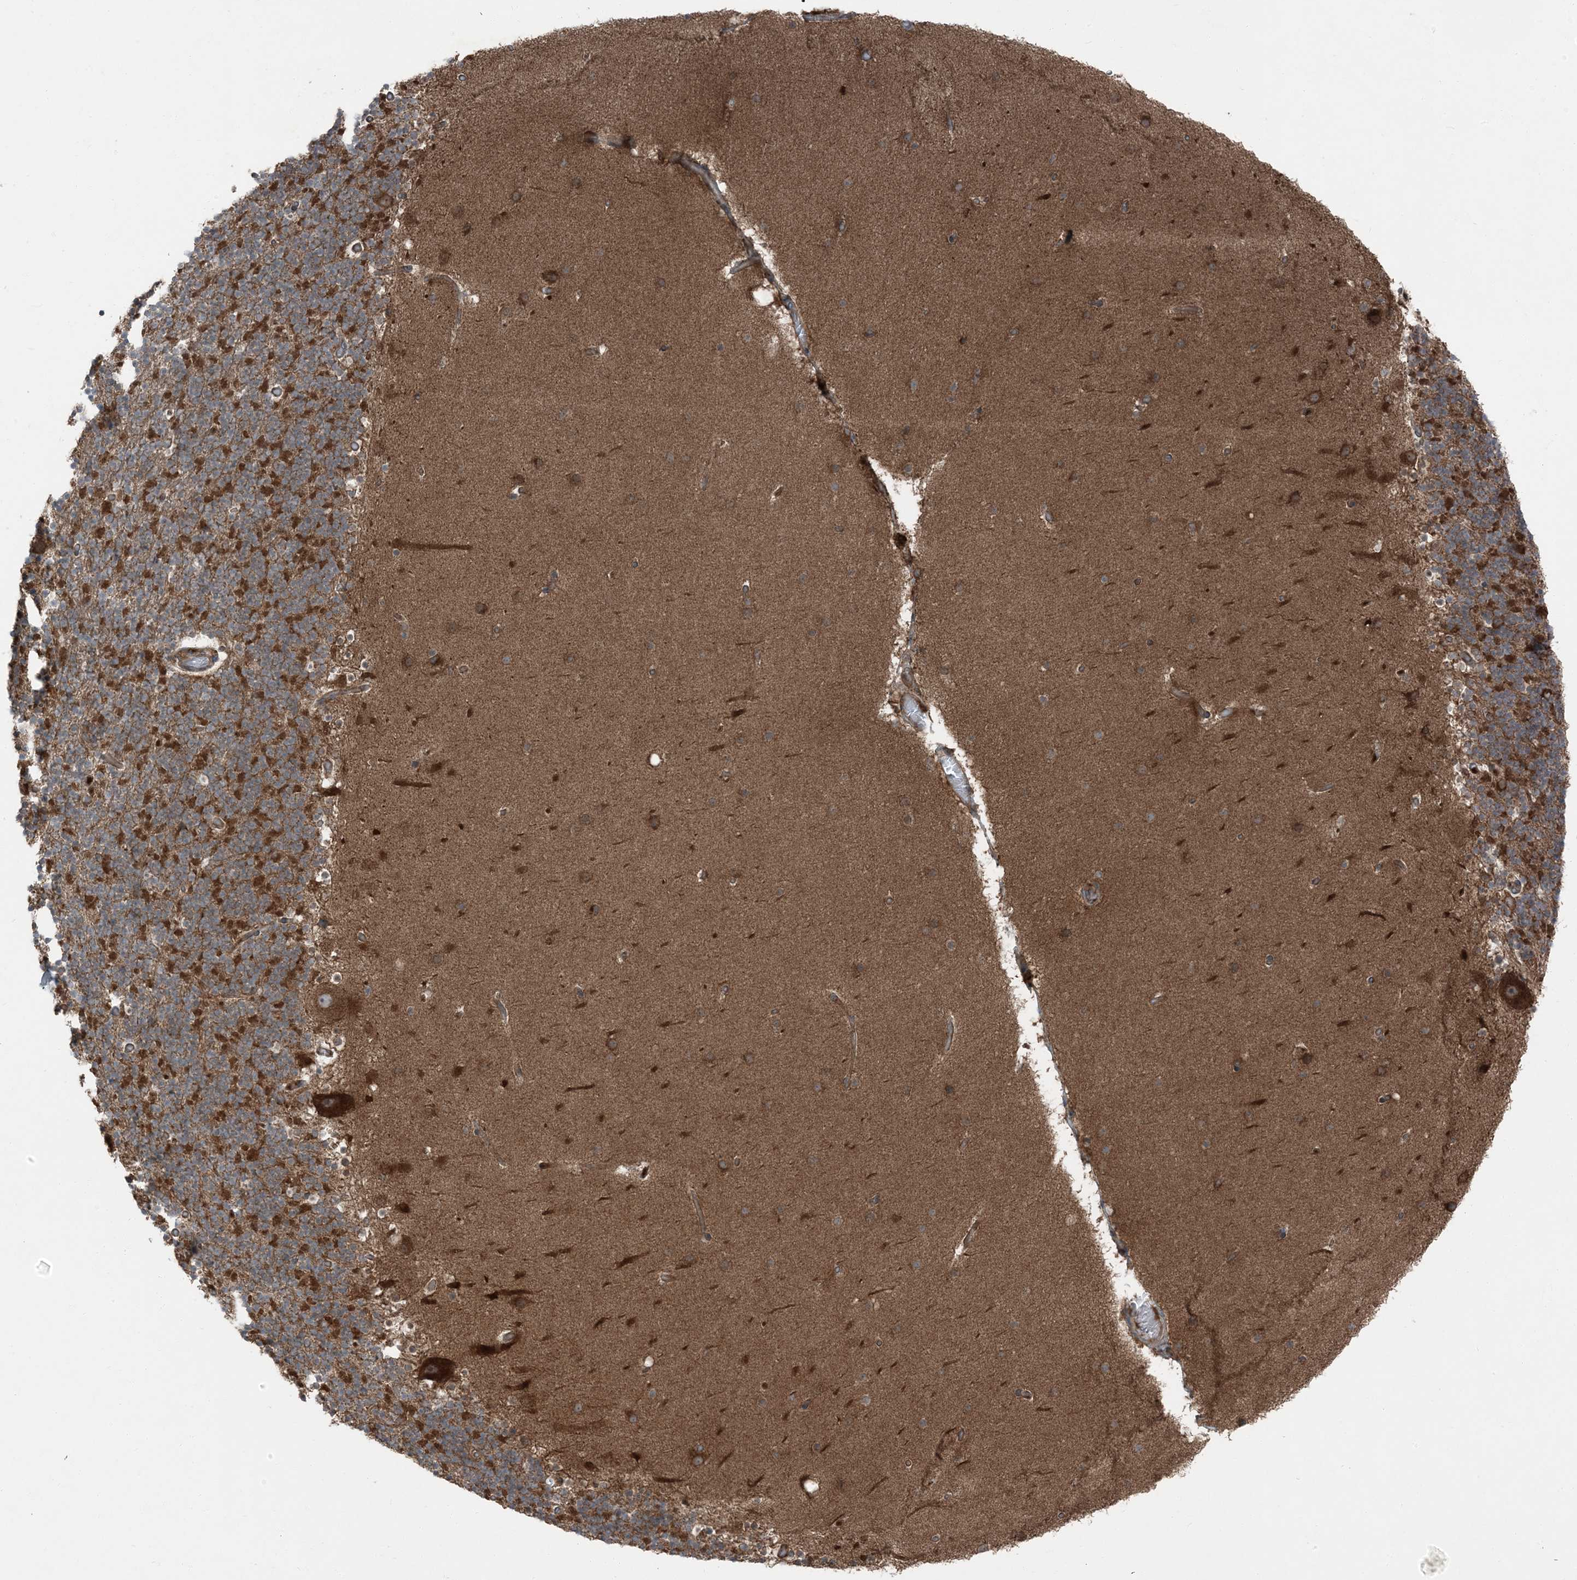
{"staining": {"intensity": "moderate", "quantity": "25%-75%", "location": "cytoplasmic/membranous"}, "tissue": "cerebellum", "cell_type": "Cells in granular layer", "image_type": "normal", "snomed": [{"axis": "morphology", "description": "Normal tissue, NOS"}, {"axis": "topography", "description": "Cerebellum"}], "caption": "Cells in granular layer show medium levels of moderate cytoplasmic/membranous expression in approximately 25%-75% of cells in normal human cerebellum.", "gene": "RAB3GAP1", "patient": {"sex": "male", "age": 57}}